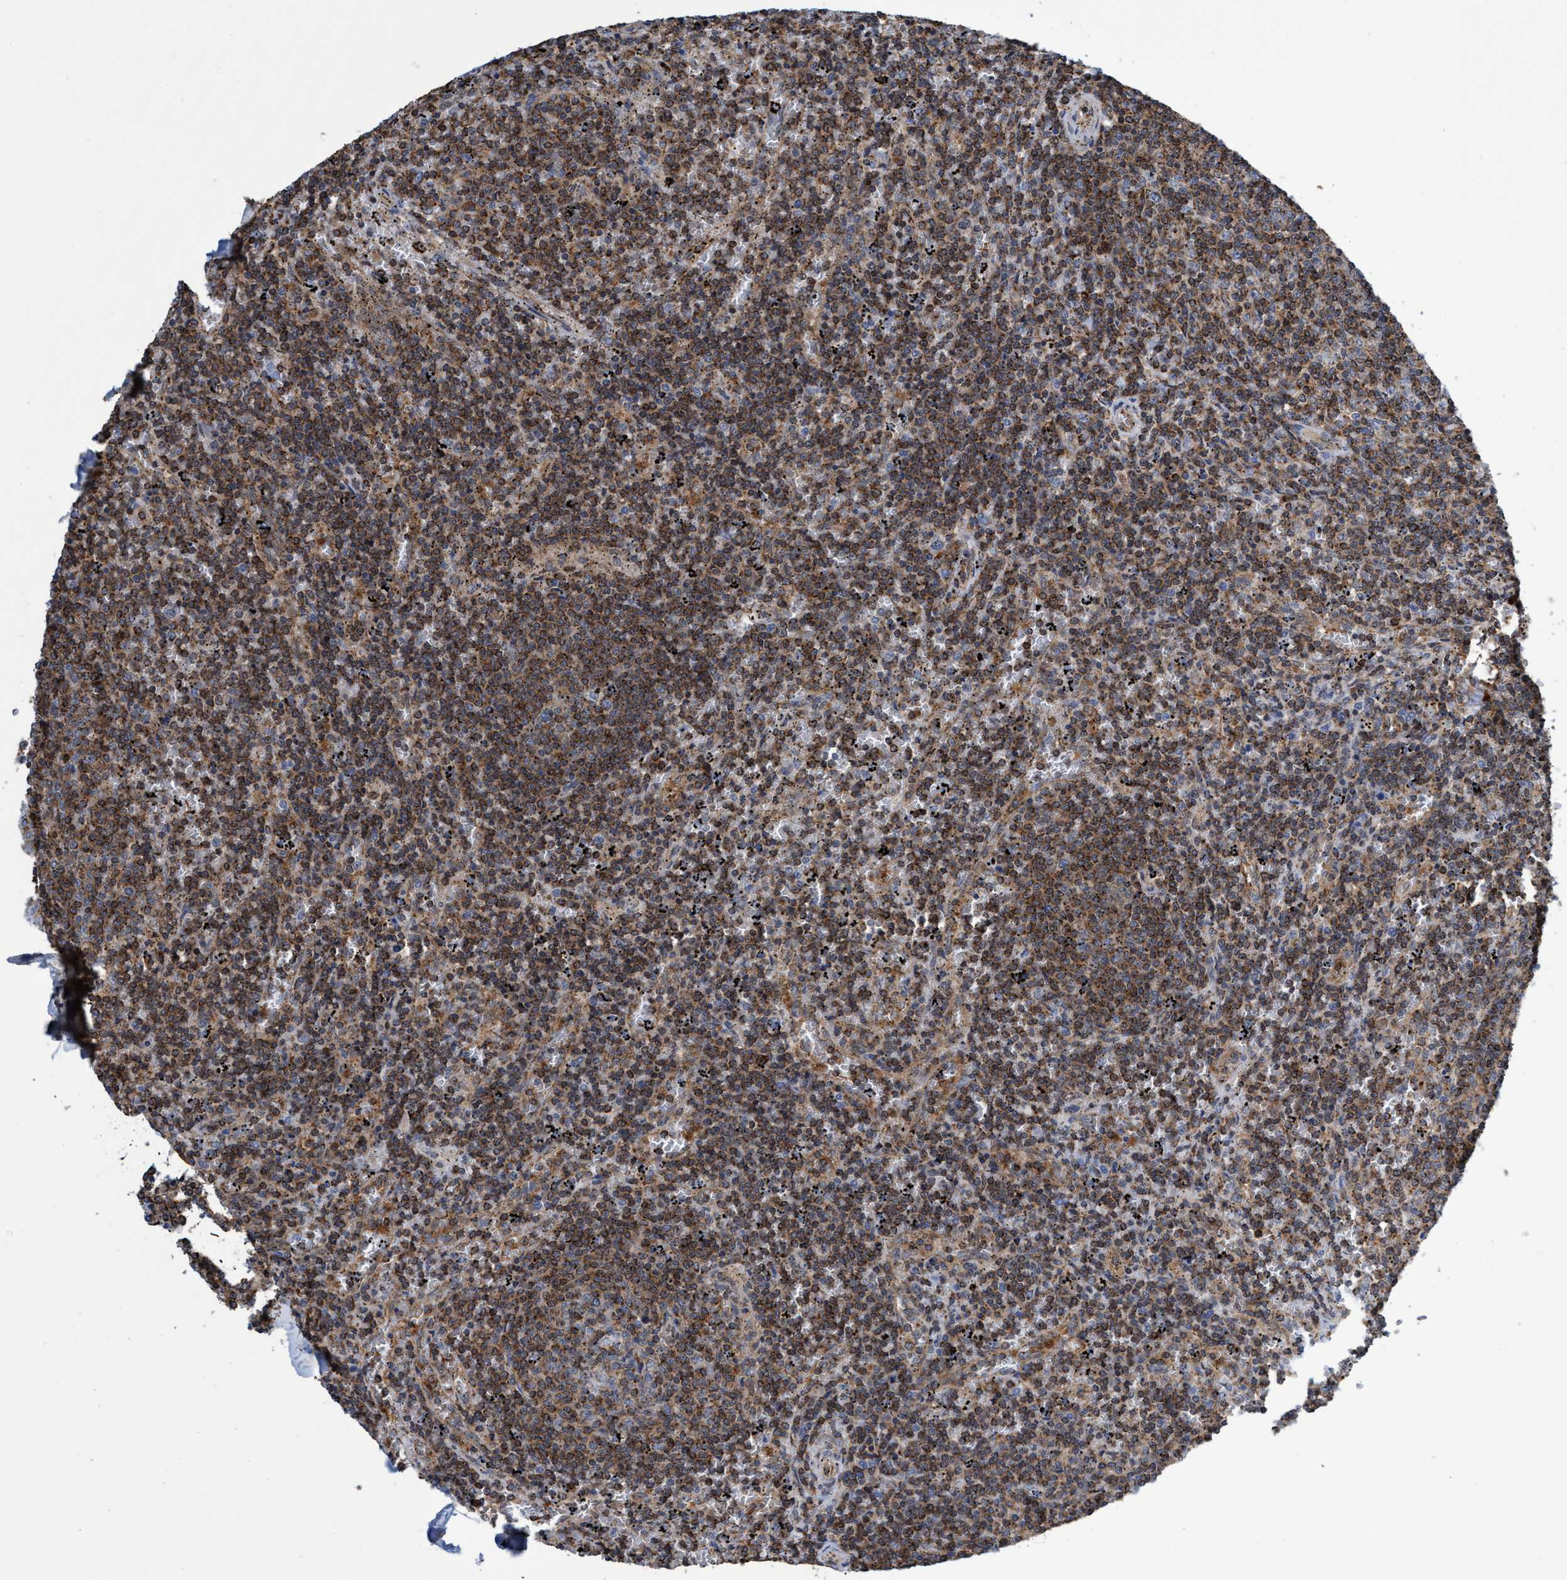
{"staining": {"intensity": "strong", "quantity": ">75%", "location": "cytoplasmic/membranous"}, "tissue": "lymphoma", "cell_type": "Tumor cells", "image_type": "cancer", "snomed": [{"axis": "morphology", "description": "Malignant lymphoma, non-Hodgkin's type, Low grade"}, {"axis": "topography", "description": "Spleen"}], "caption": "Immunohistochemistry staining of lymphoma, which demonstrates high levels of strong cytoplasmic/membranous staining in approximately >75% of tumor cells indicating strong cytoplasmic/membranous protein positivity. The staining was performed using DAB (3,3'-diaminobenzidine) (brown) for protein detection and nuclei were counterstained in hematoxylin (blue).", "gene": "CRYZ", "patient": {"sex": "female", "age": 50}}